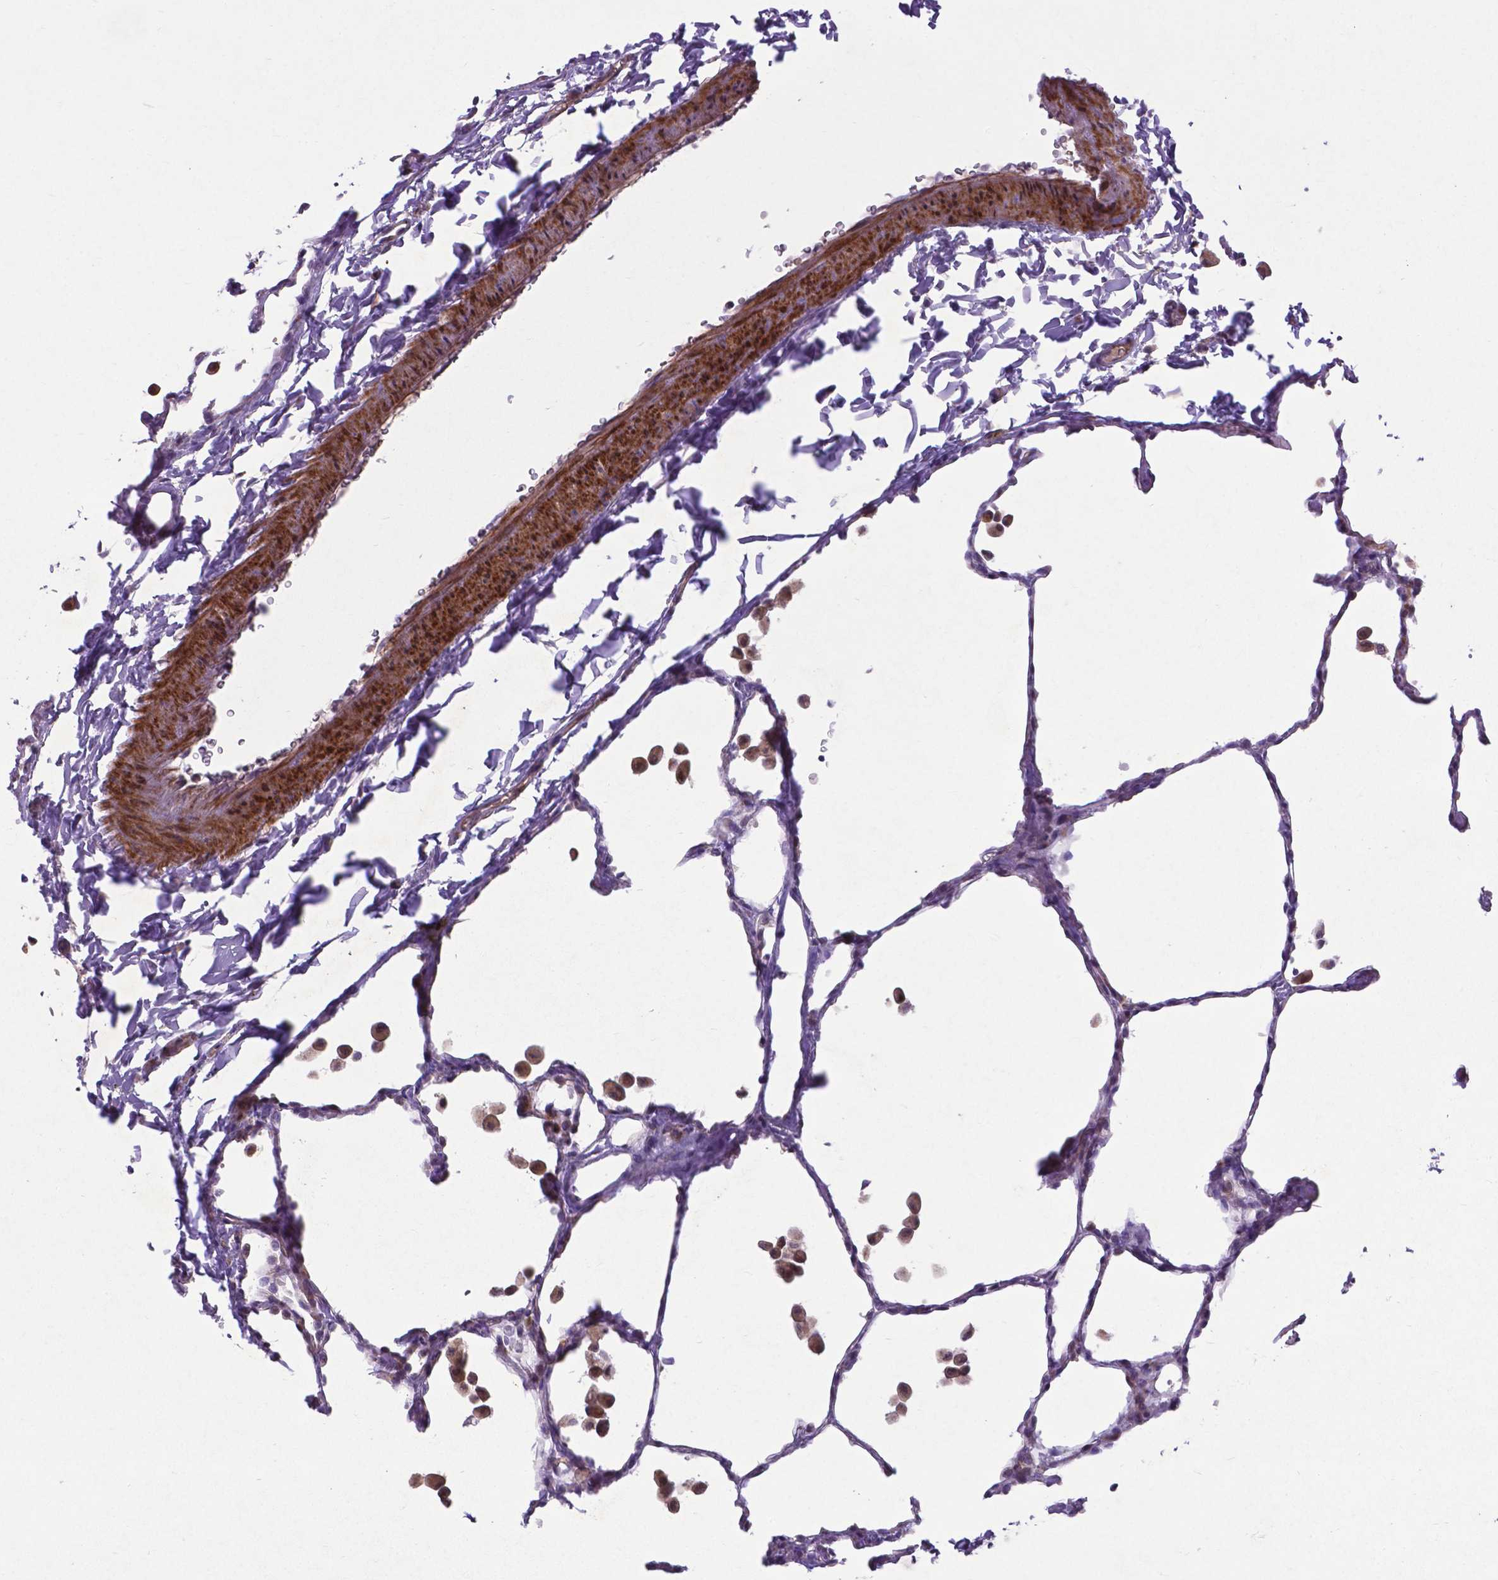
{"staining": {"intensity": "negative", "quantity": "none", "location": "none"}, "tissue": "lung", "cell_type": "Alveolar cells", "image_type": "normal", "snomed": [{"axis": "morphology", "description": "Normal tissue, NOS"}, {"axis": "topography", "description": "Lung"}], "caption": "Micrograph shows no significant protein staining in alveolar cells of normal lung.", "gene": "PFKFB4", "patient": {"sex": "female", "age": 47}}